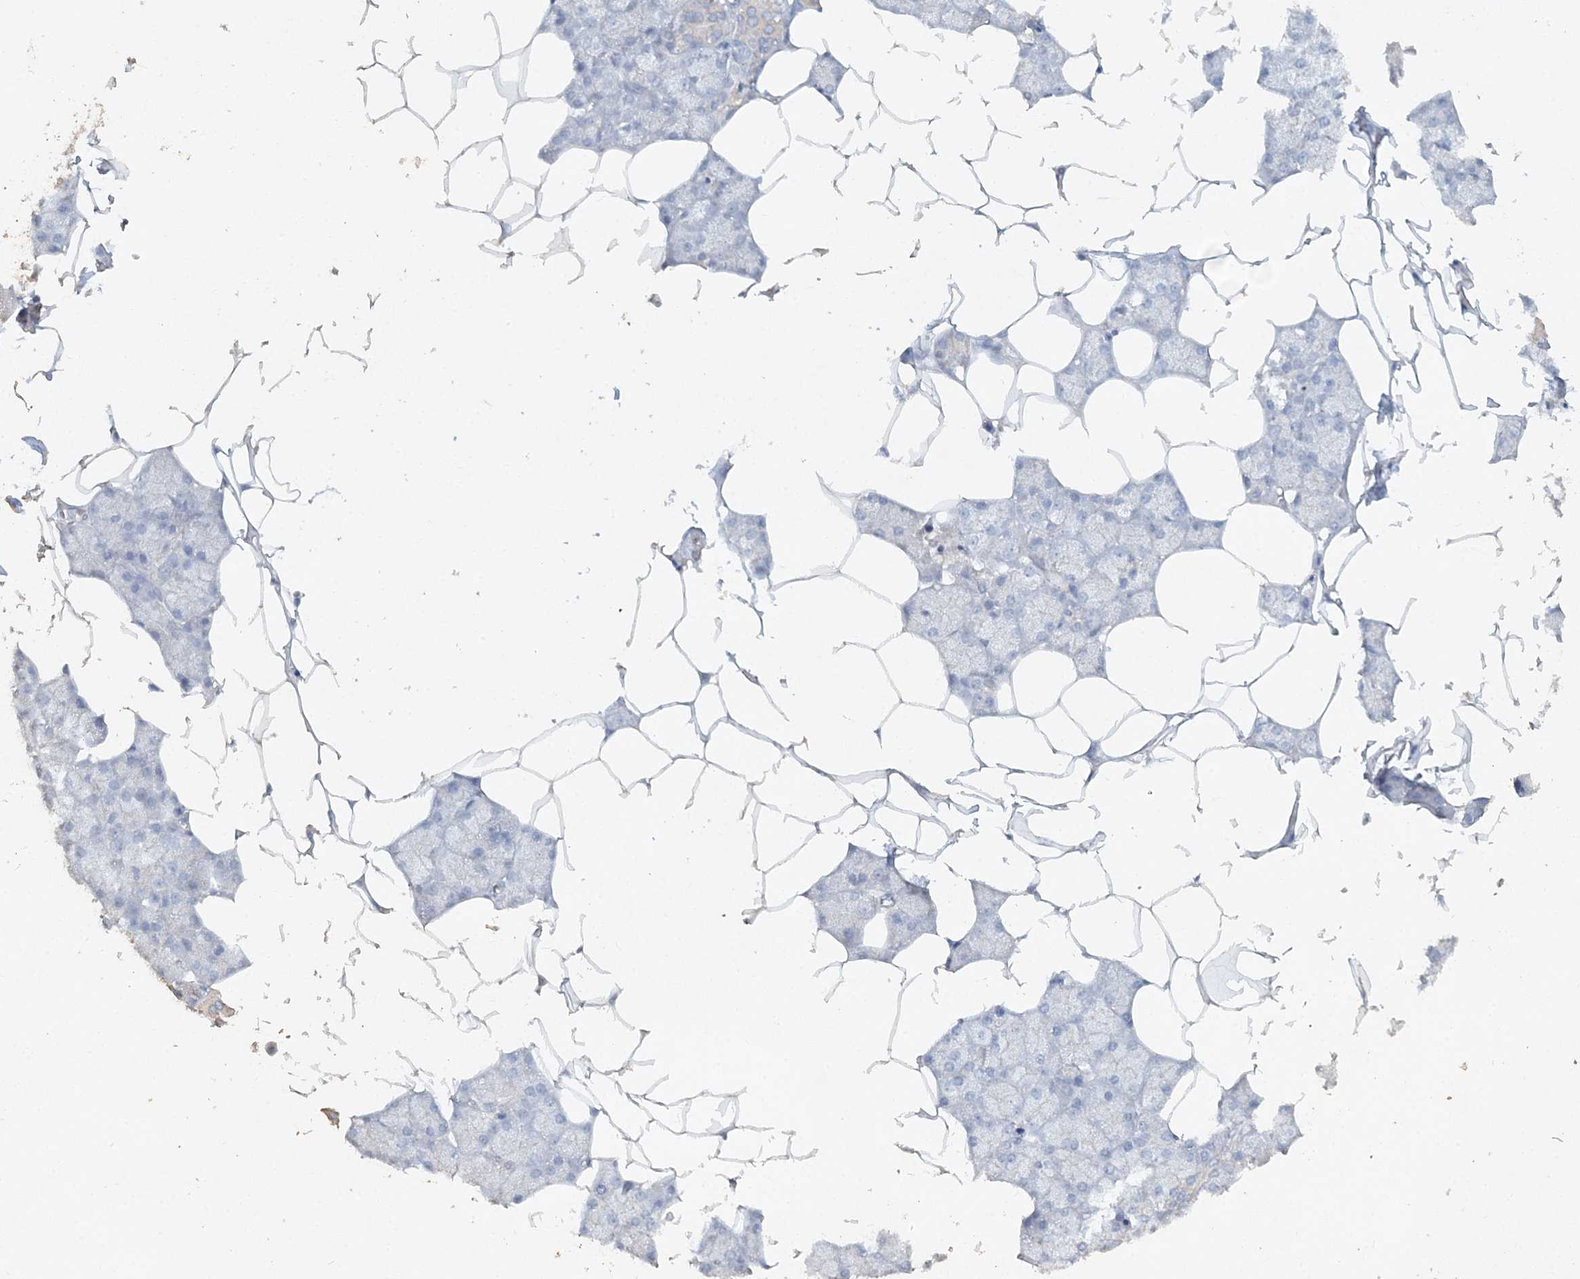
{"staining": {"intensity": "negative", "quantity": "none", "location": "none"}, "tissue": "salivary gland", "cell_type": "Glandular cells", "image_type": "normal", "snomed": [{"axis": "morphology", "description": "Normal tissue, NOS"}, {"axis": "topography", "description": "Salivary gland"}], "caption": "High power microscopy micrograph of an immunohistochemistry photomicrograph of benign salivary gland, revealing no significant positivity in glandular cells.", "gene": "DNAH5", "patient": {"sex": "male", "age": 62}}